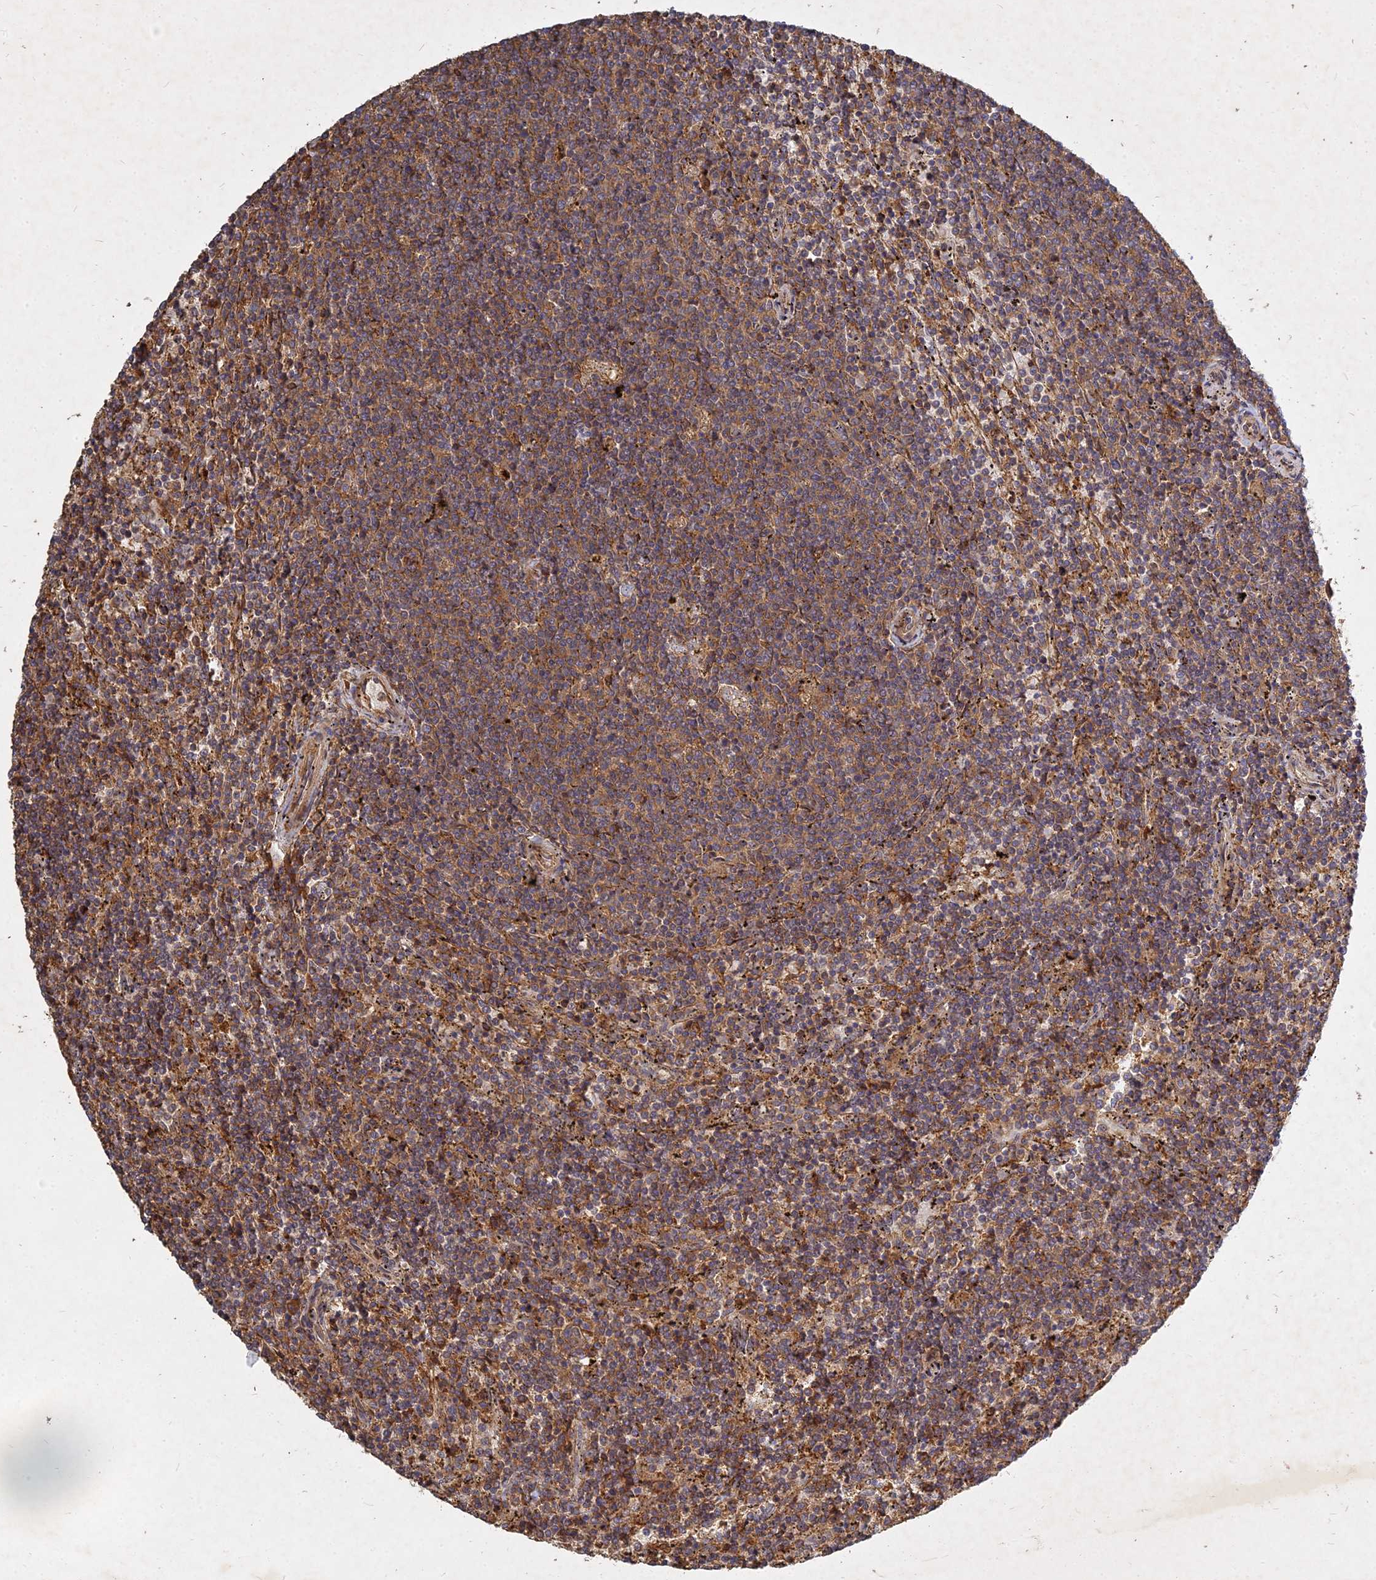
{"staining": {"intensity": "moderate", "quantity": ">75%", "location": "cytoplasmic/membranous"}, "tissue": "lymphoma", "cell_type": "Tumor cells", "image_type": "cancer", "snomed": [{"axis": "morphology", "description": "Malignant lymphoma, non-Hodgkin's type, Low grade"}, {"axis": "topography", "description": "Spleen"}], "caption": "Tumor cells show medium levels of moderate cytoplasmic/membranous expression in about >75% of cells in human low-grade malignant lymphoma, non-Hodgkin's type.", "gene": "UBE2W", "patient": {"sex": "female", "age": 50}}